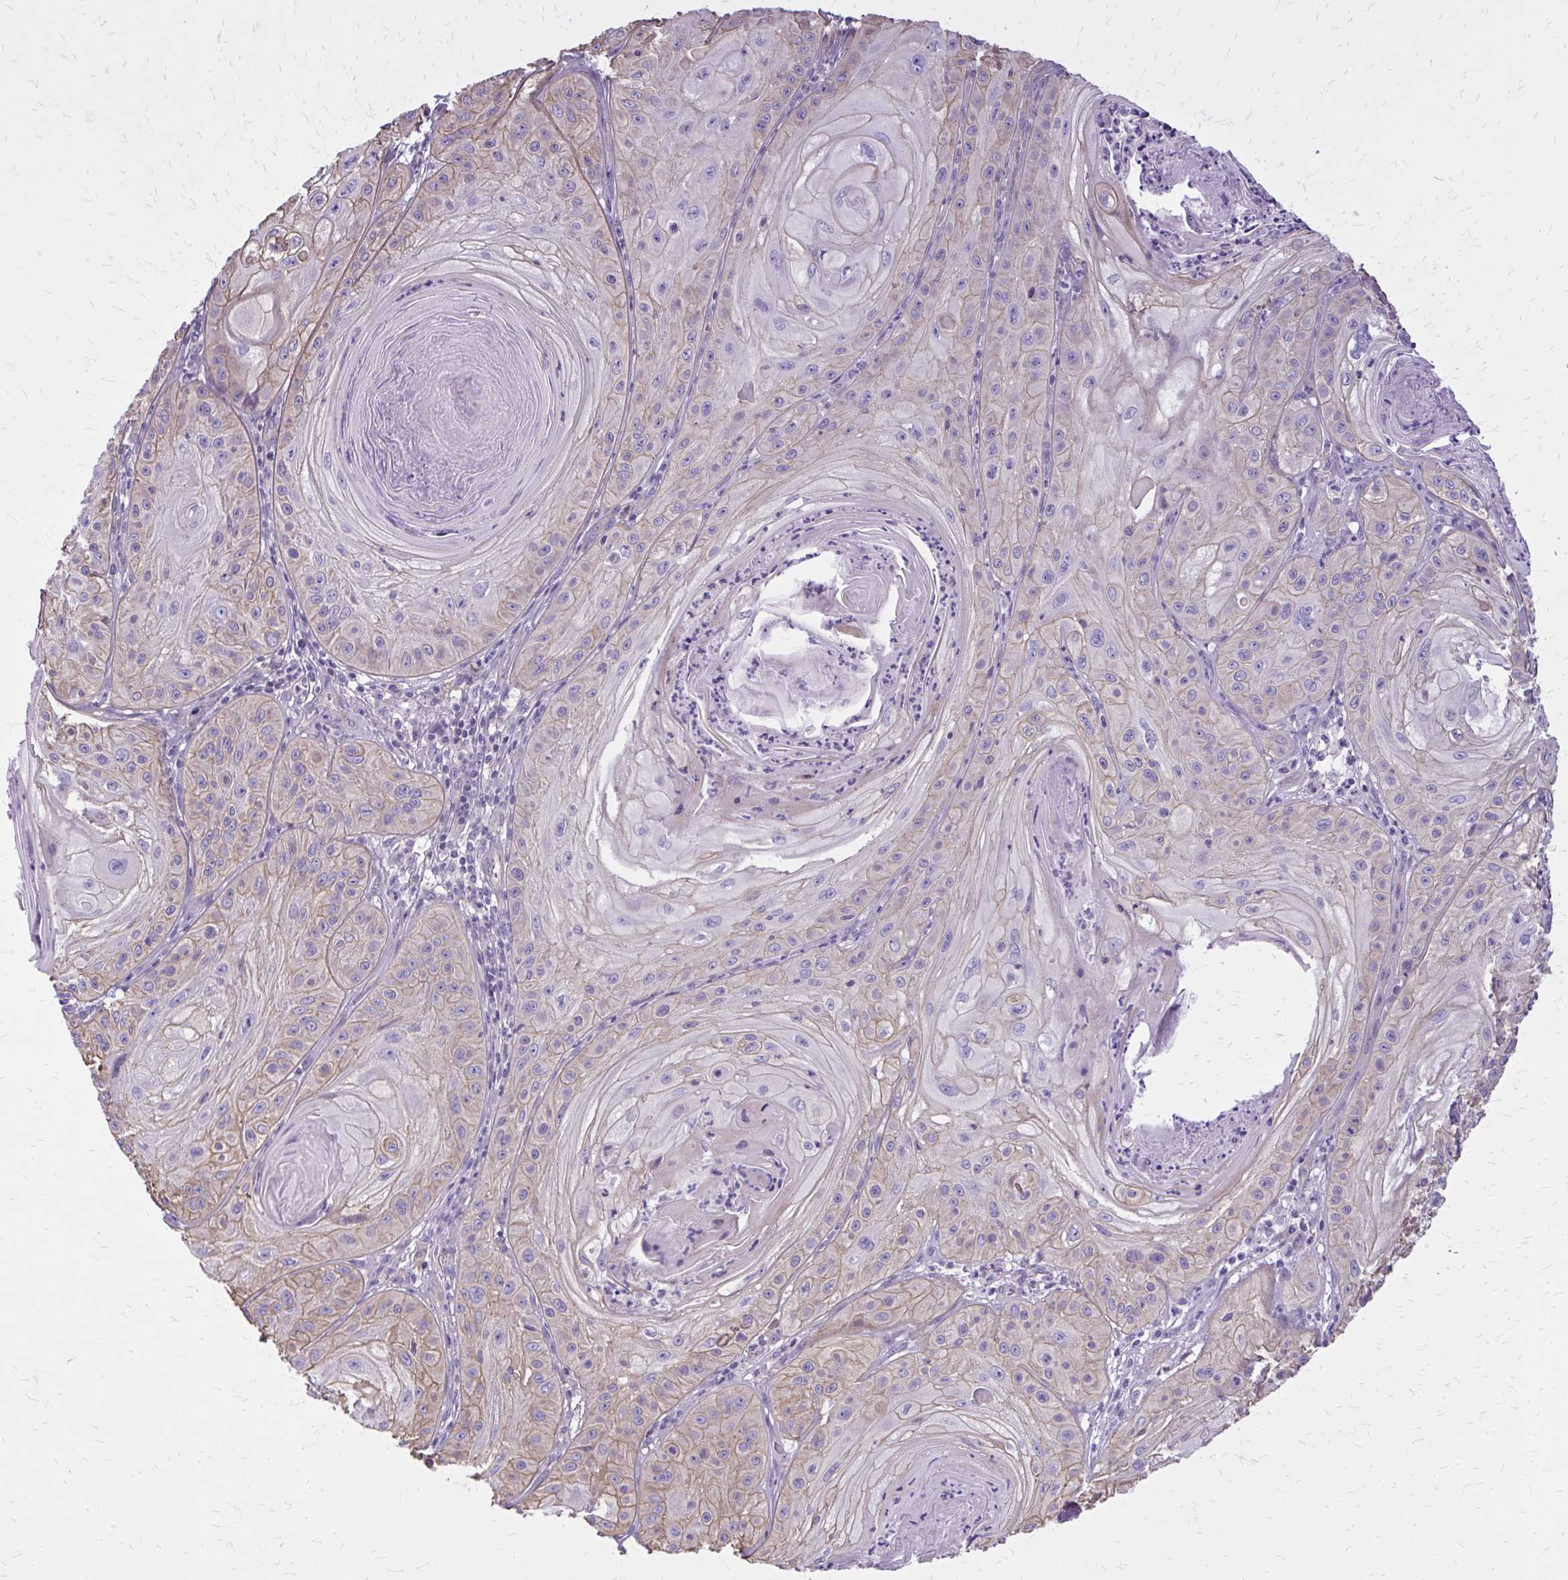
{"staining": {"intensity": "weak", "quantity": "25%-75%", "location": "cytoplasmic/membranous"}, "tissue": "skin cancer", "cell_type": "Tumor cells", "image_type": "cancer", "snomed": [{"axis": "morphology", "description": "Squamous cell carcinoma, NOS"}, {"axis": "topography", "description": "Skin"}], "caption": "A low amount of weak cytoplasmic/membranous expression is identified in approximately 25%-75% of tumor cells in skin cancer (squamous cell carcinoma) tissue.", "gene": "RUNDC3B", "patient": {"sex": "male", "age": 85}}